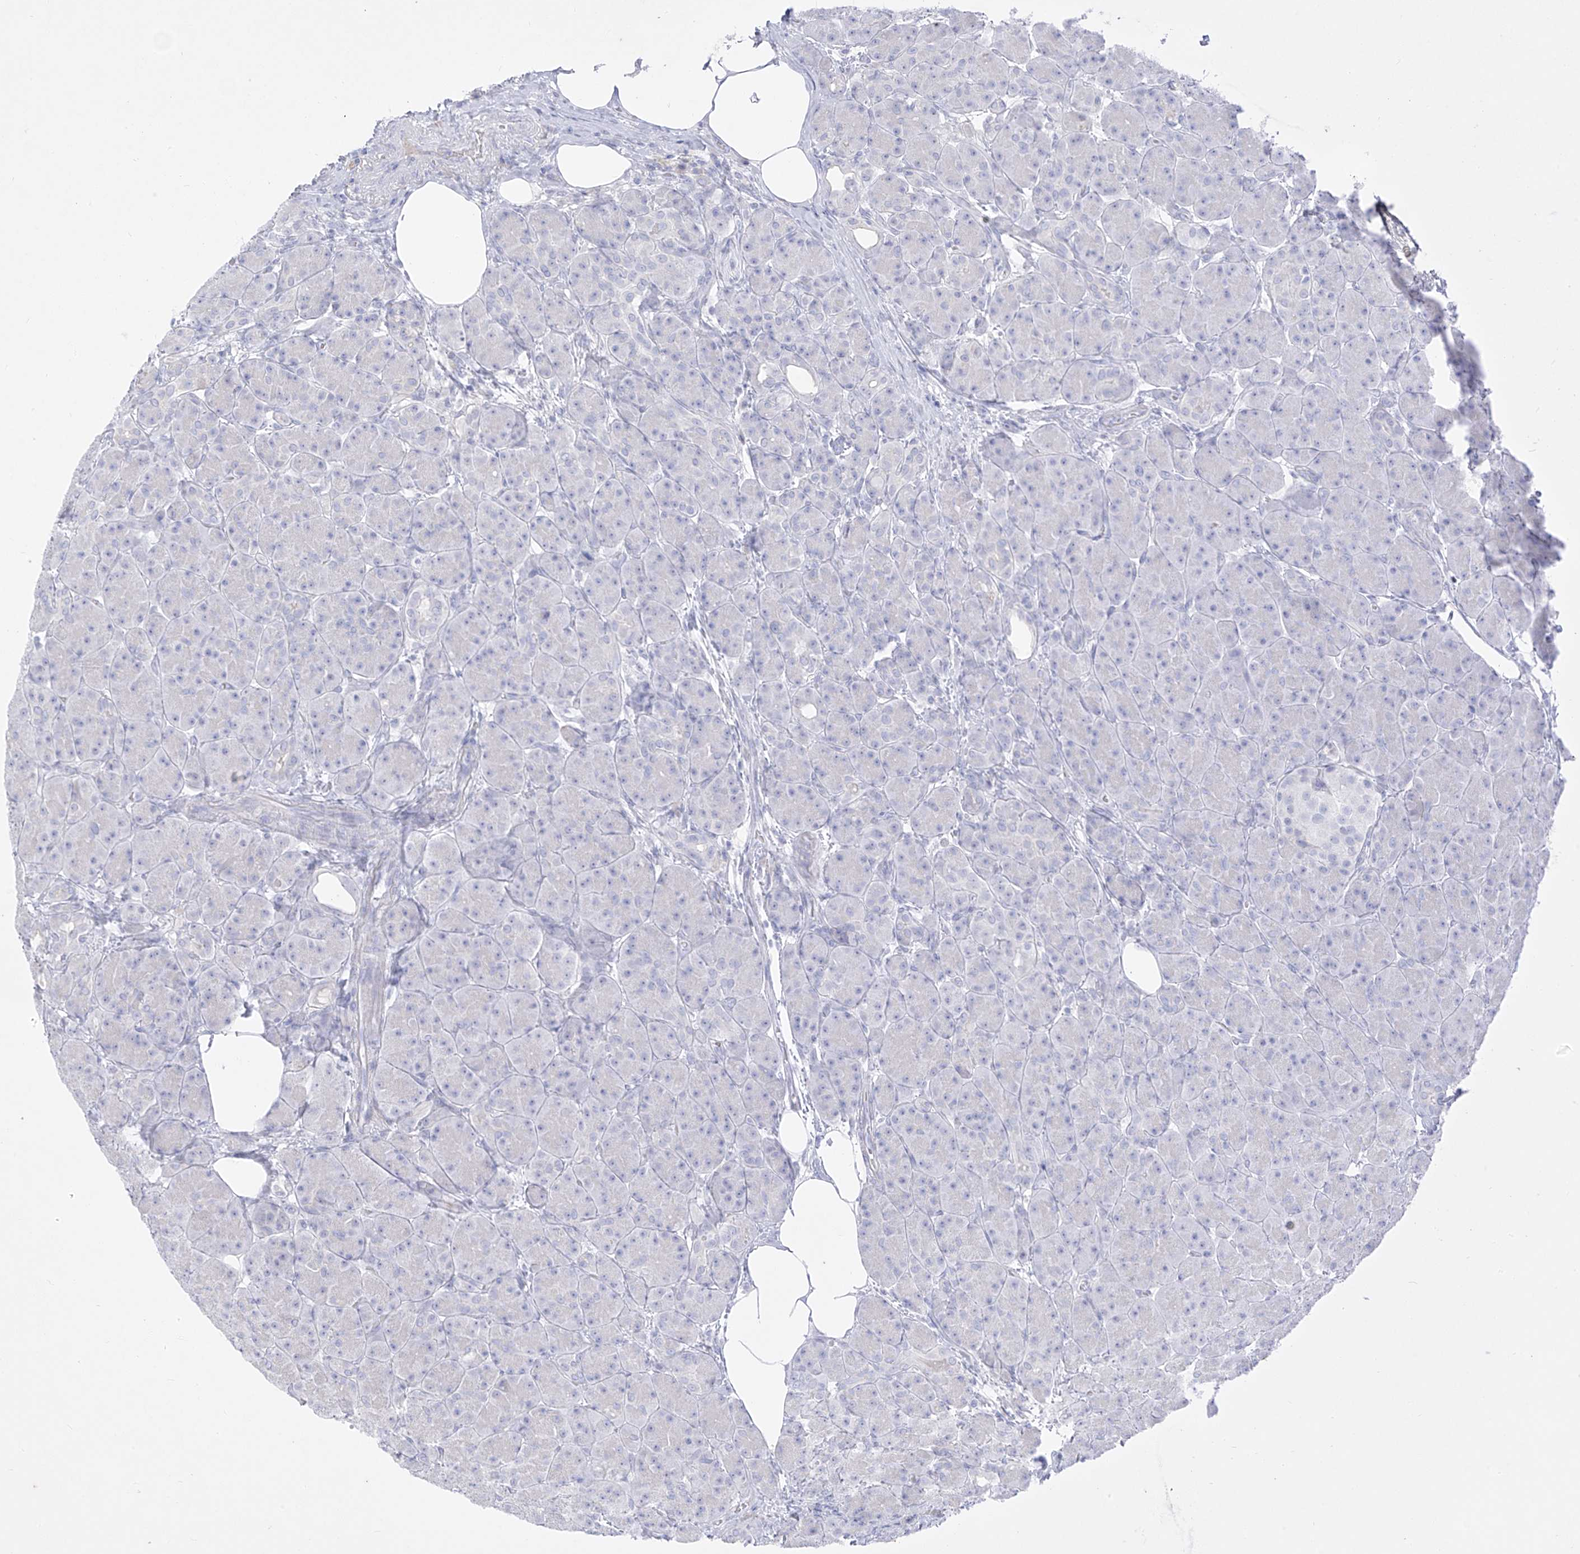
{"staining": {"intensity": "negative", "quantity": "none", "location": "none"}, "tissue": "pancreas", "cell_type": "Exocrine glandular cells", "image_type": "normal", "snomed": [{"axis": "morphology", "description": "Normal tissue, NOS"}, {"axis": "topography", "description": "Pancreas"}], "caption": "This histopathology image is of benign pancreas stained with IHC to label a protein in brown with the nuclei are counter-stained blue. There is no expression in exocrine glandular cells. (DAB immunohistochemistry, high magnification).", "gene": "TGM4", "patient": {"sex": "male", "age": 63}}